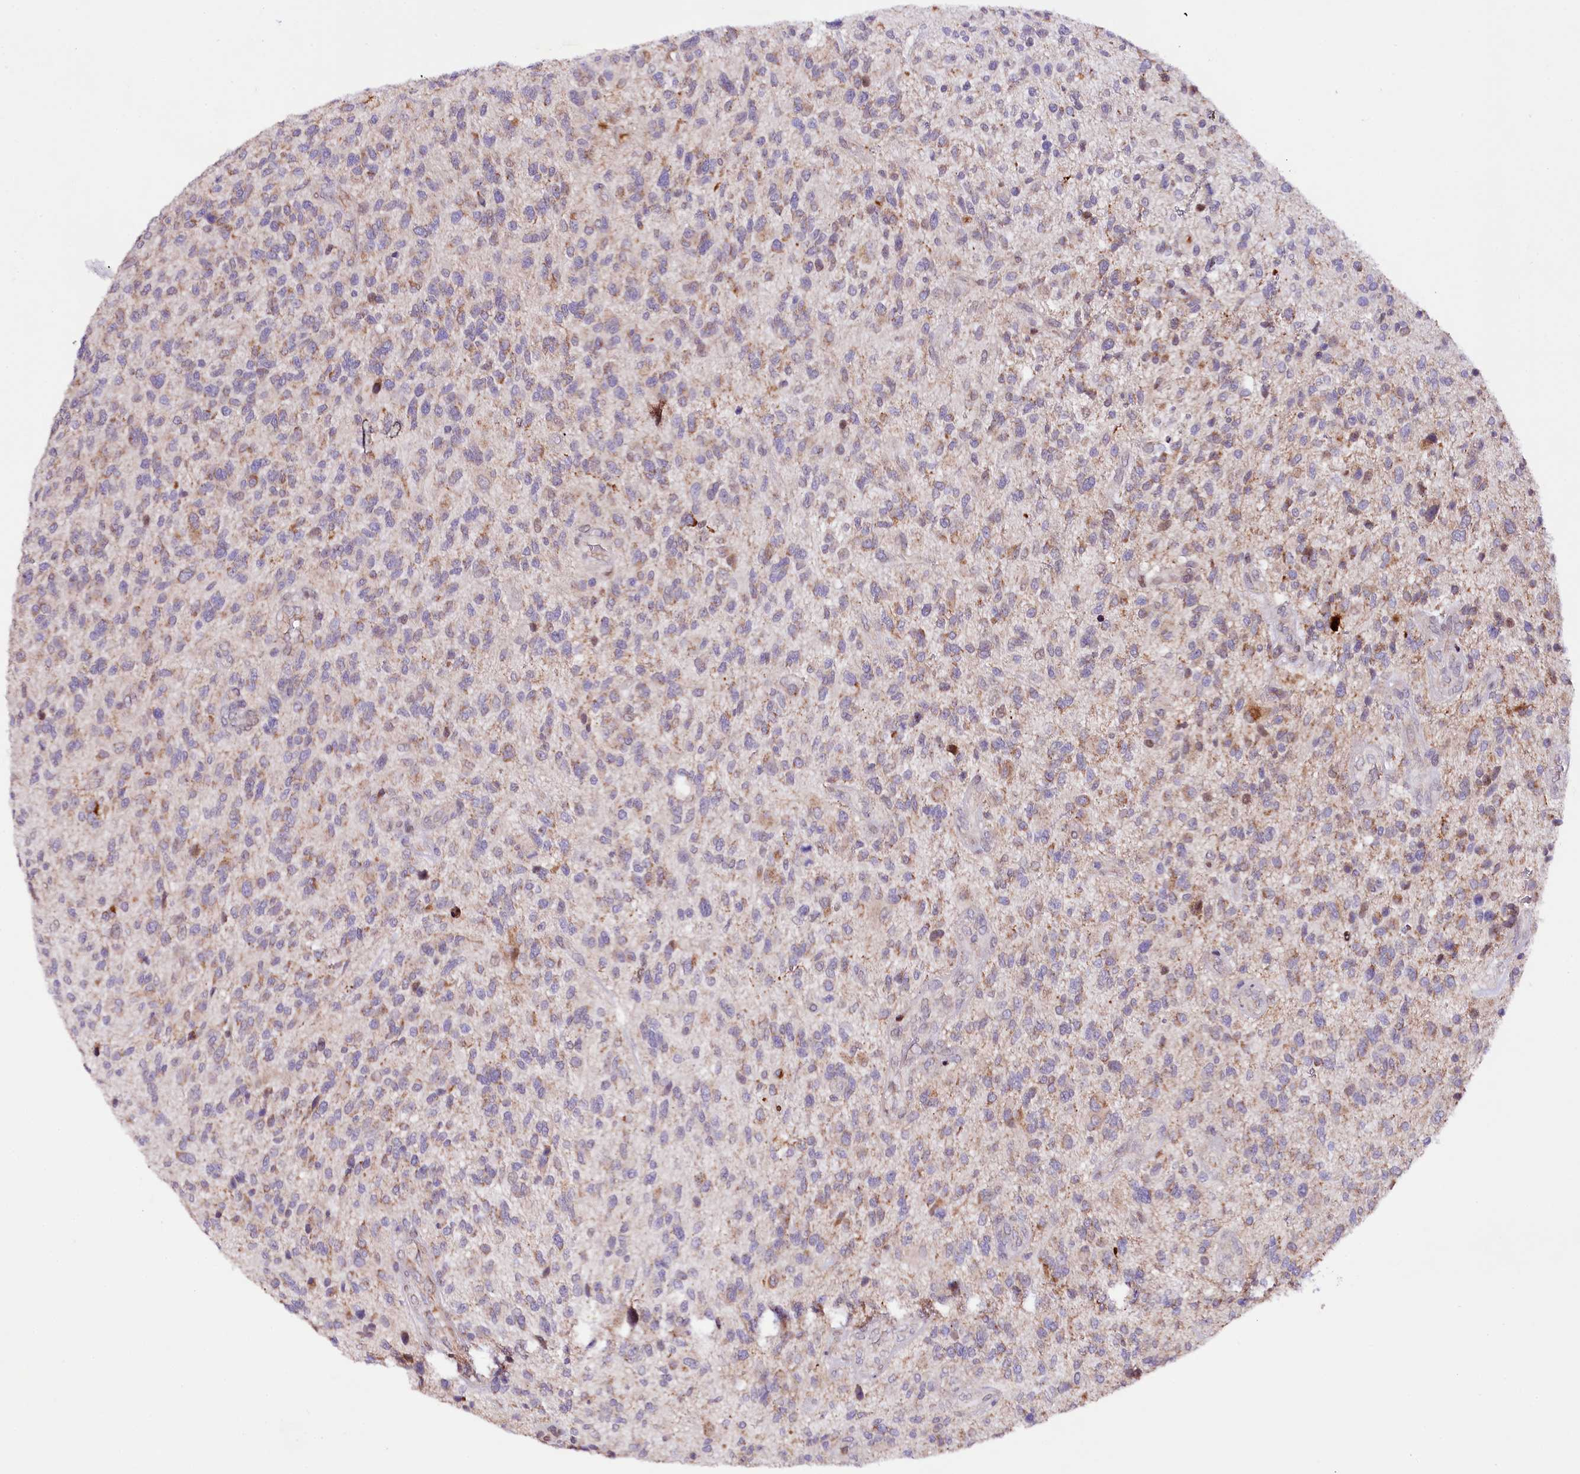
{"staining": {"intensity": "weak", "quantity": "<25%", "location": "cytoplasmic/membranous"}, "tissue": "glioma", "cell_type": "Tumor cells", "image_type": "cancer", "snomed": [{"axis": "morphology", "description": "Glioma, malignant, High grade"}, {"axis": "topography", "description": "Brain"}], "caption": "This is an immunohistochemistry histopathology image of human malignant glioma (high-grade). There is no expression in tumor cells.", "gene": "ZNF226", "patient": {"sex": "male", "age": 47}}